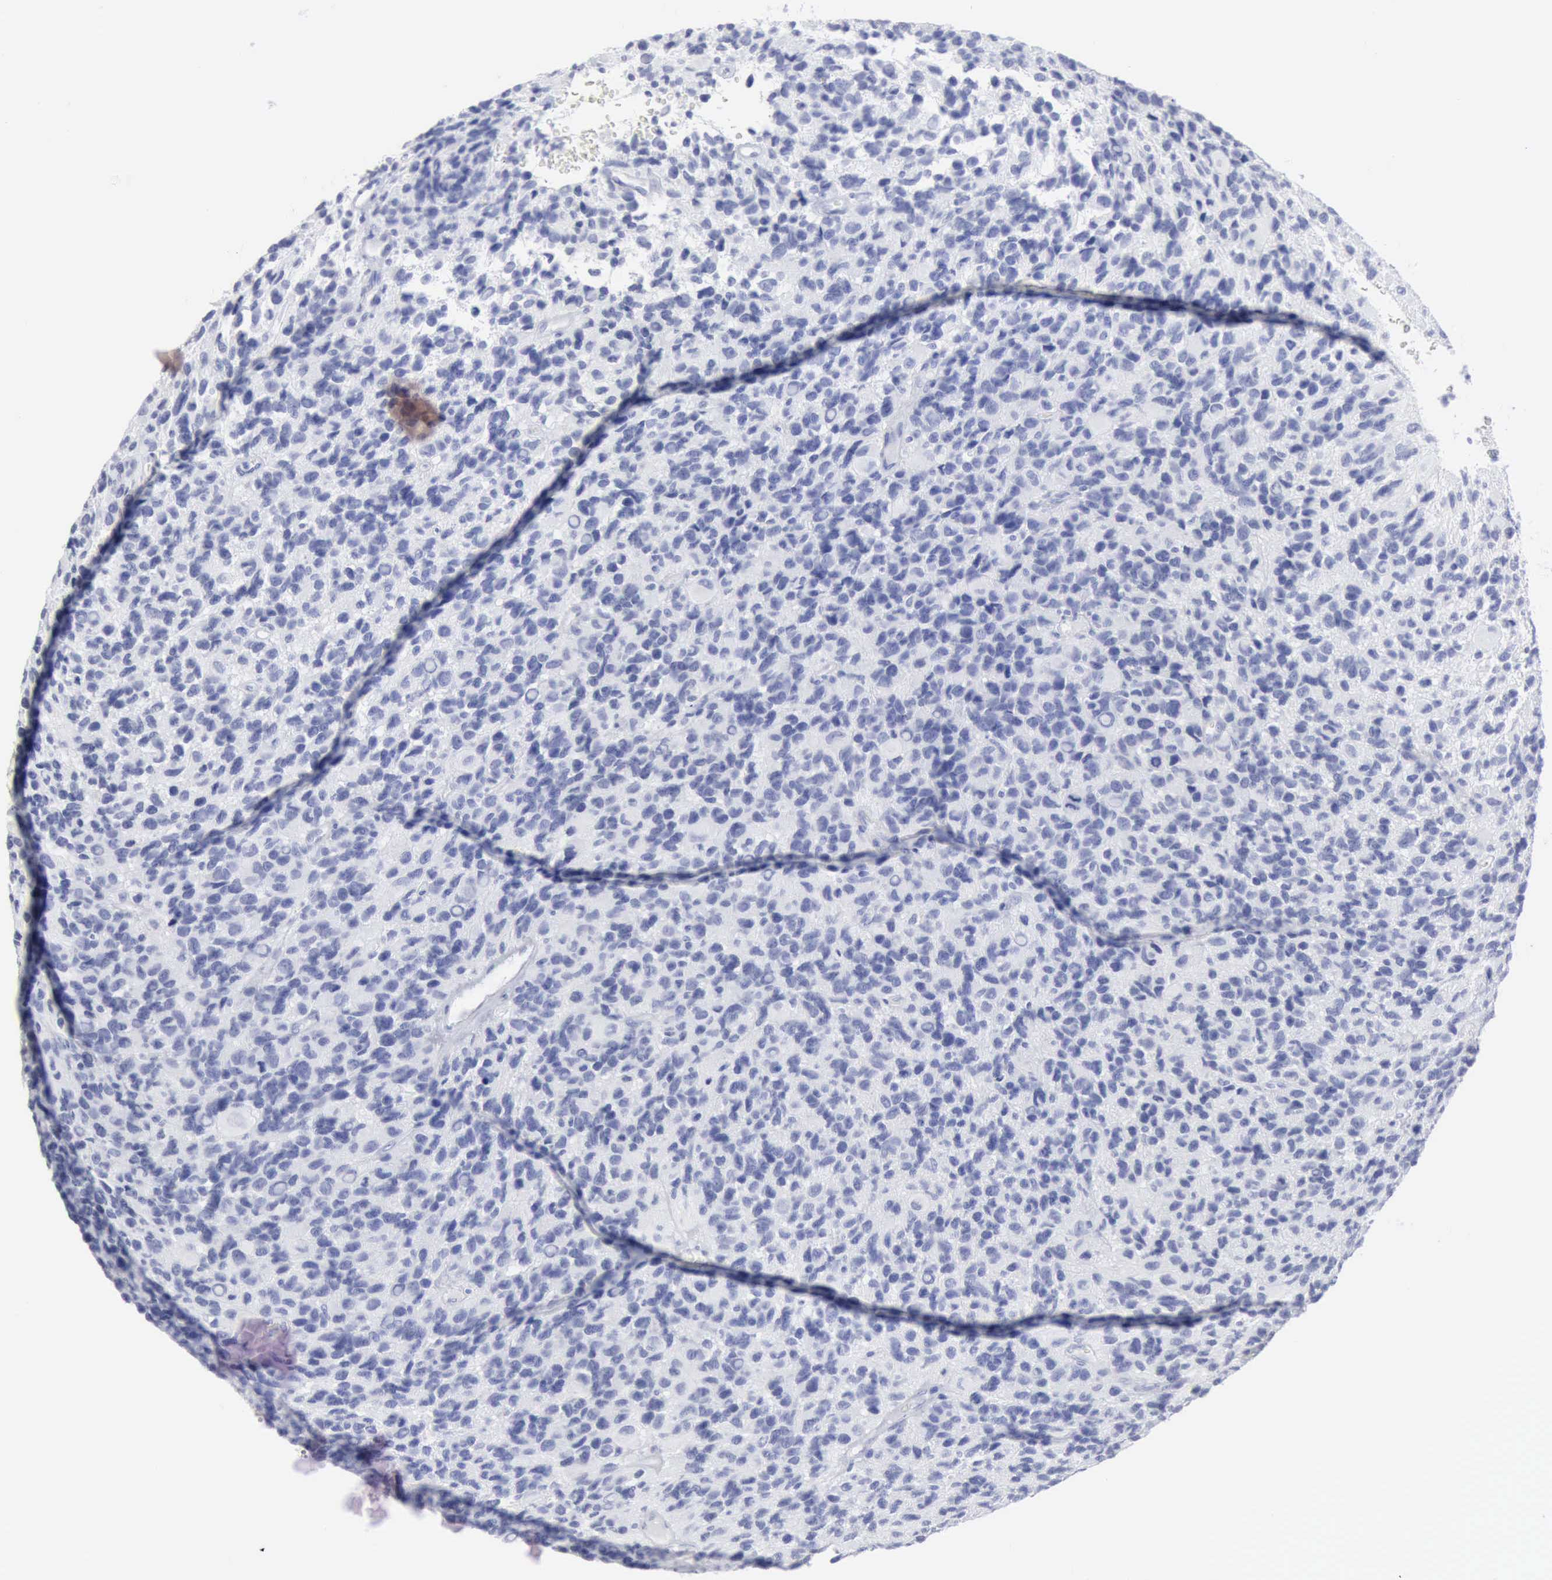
{"staining": {"intensity": "negative", "quantity": "none", "location": "none"}, "tissue": "glioma", "cell_type": "Tumor cells", "image_type": "cancer", "snomed": [{"axis": "morphology", "description": "Glioma, malignant, High grade"}, {"axis": "topography", "description": "Brain"}], "caption": "DAB immunohistochemical staining of malignant glioma (high-grade) shows no significant positivity in tumor cells. The staining was performed using DAB to visualize the protein expression in brown, while the nuclei were stained in blue with hematoxylin (Magnification: 20x).", "gene": "CMA1", "patient": {"sex": "male", "age": 77}}